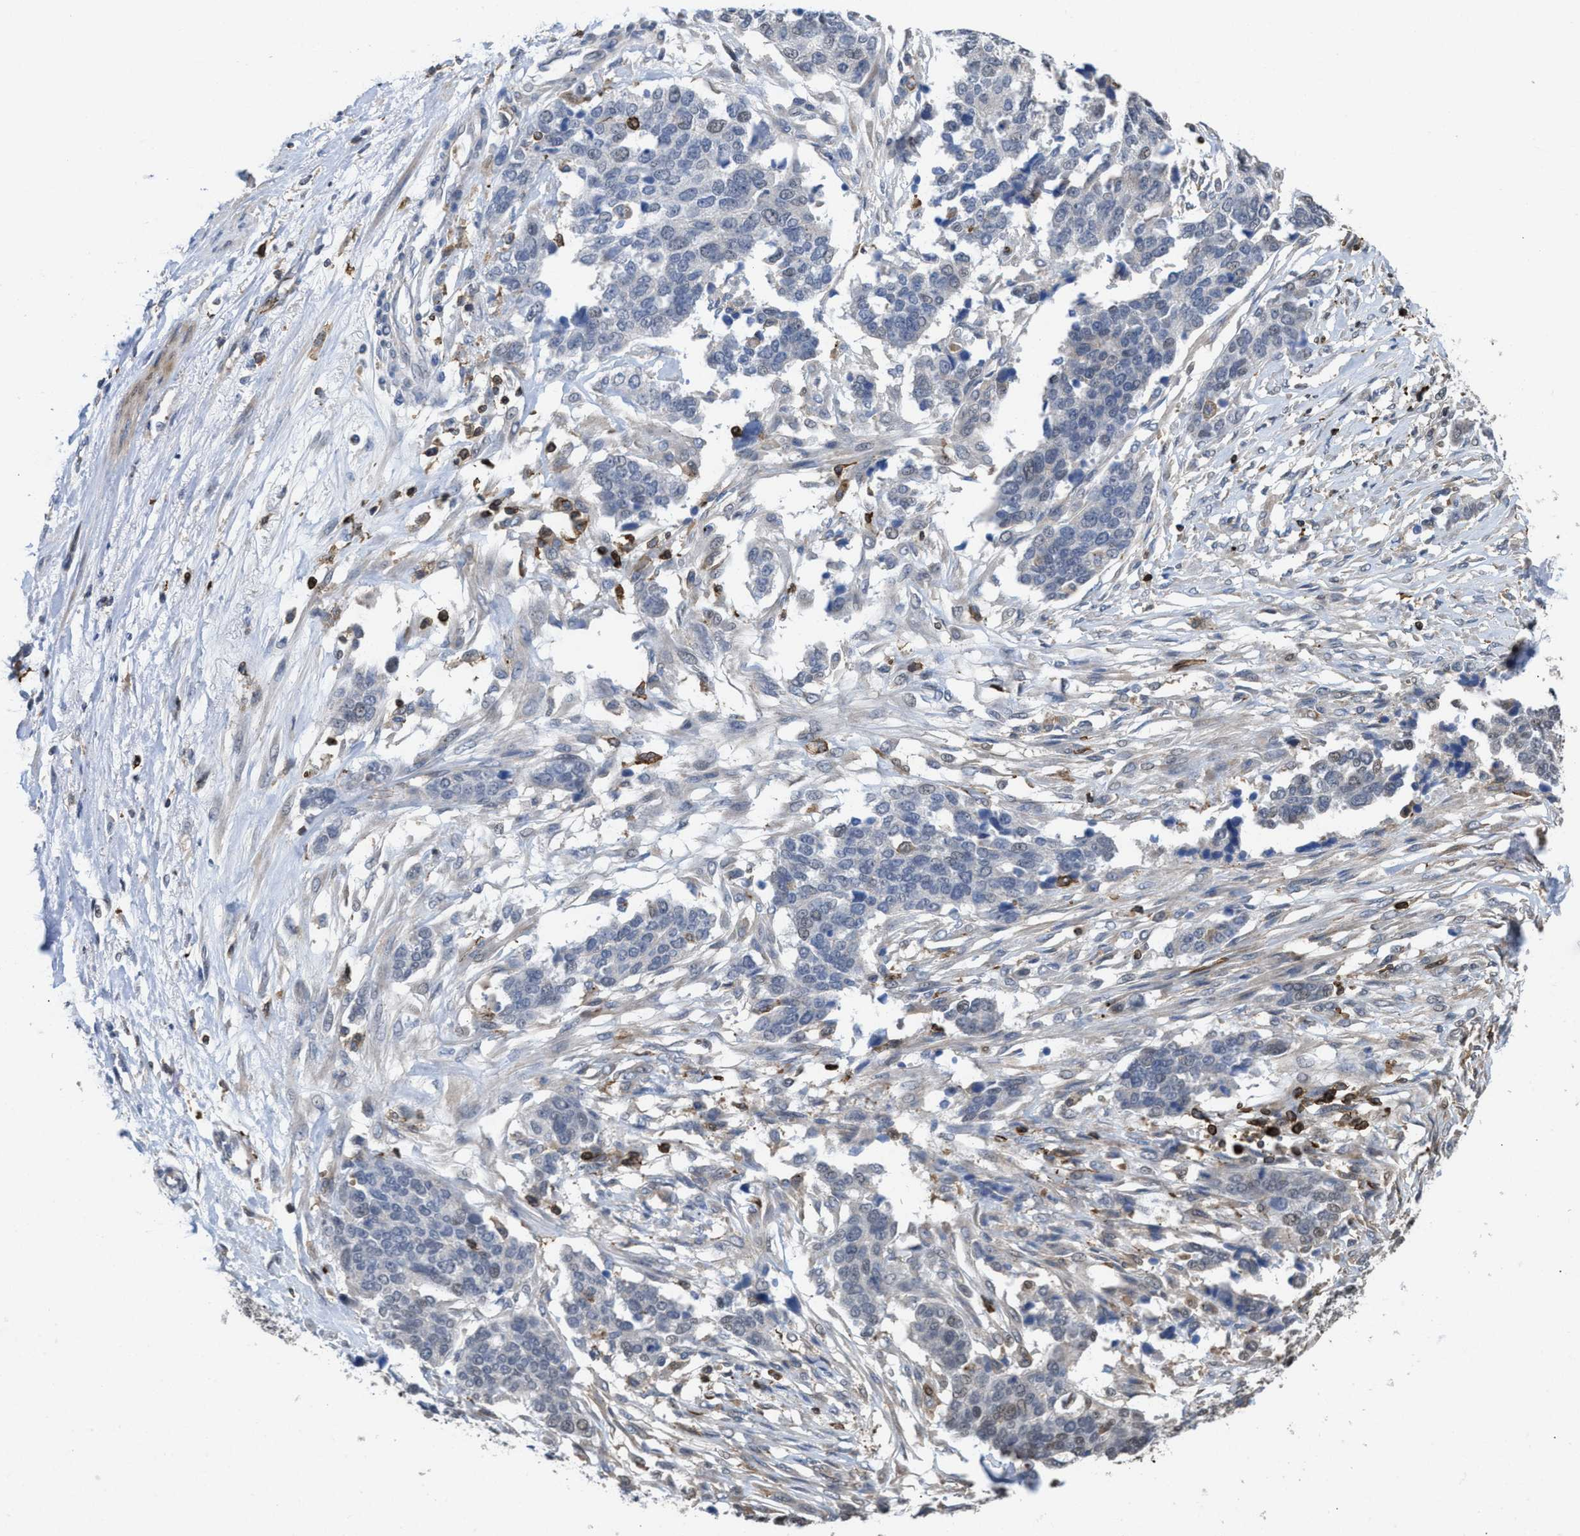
{"staining": {"intensity": "negative", "quantity": "none", "location": "none"}, "tissue": "ovarian cancer", "cell_type": "Tumor cells", "image_type": "cancer", "snomed": [{"axis": "morphology", "description": "Cystadenocarcinoma, serous, NOS"}, {"axis": "topography", "description": "Ovary"}], "caption": "Histopathology image shows no significant protein expression in tumor cells of ovarian cancer. (DAB (3,3'-diaminobenzidine) IHC visualized using brightfield microscopy, high magnification).", "gene": "PTPRE", "patient": {"sex": "female", "age": 44}}